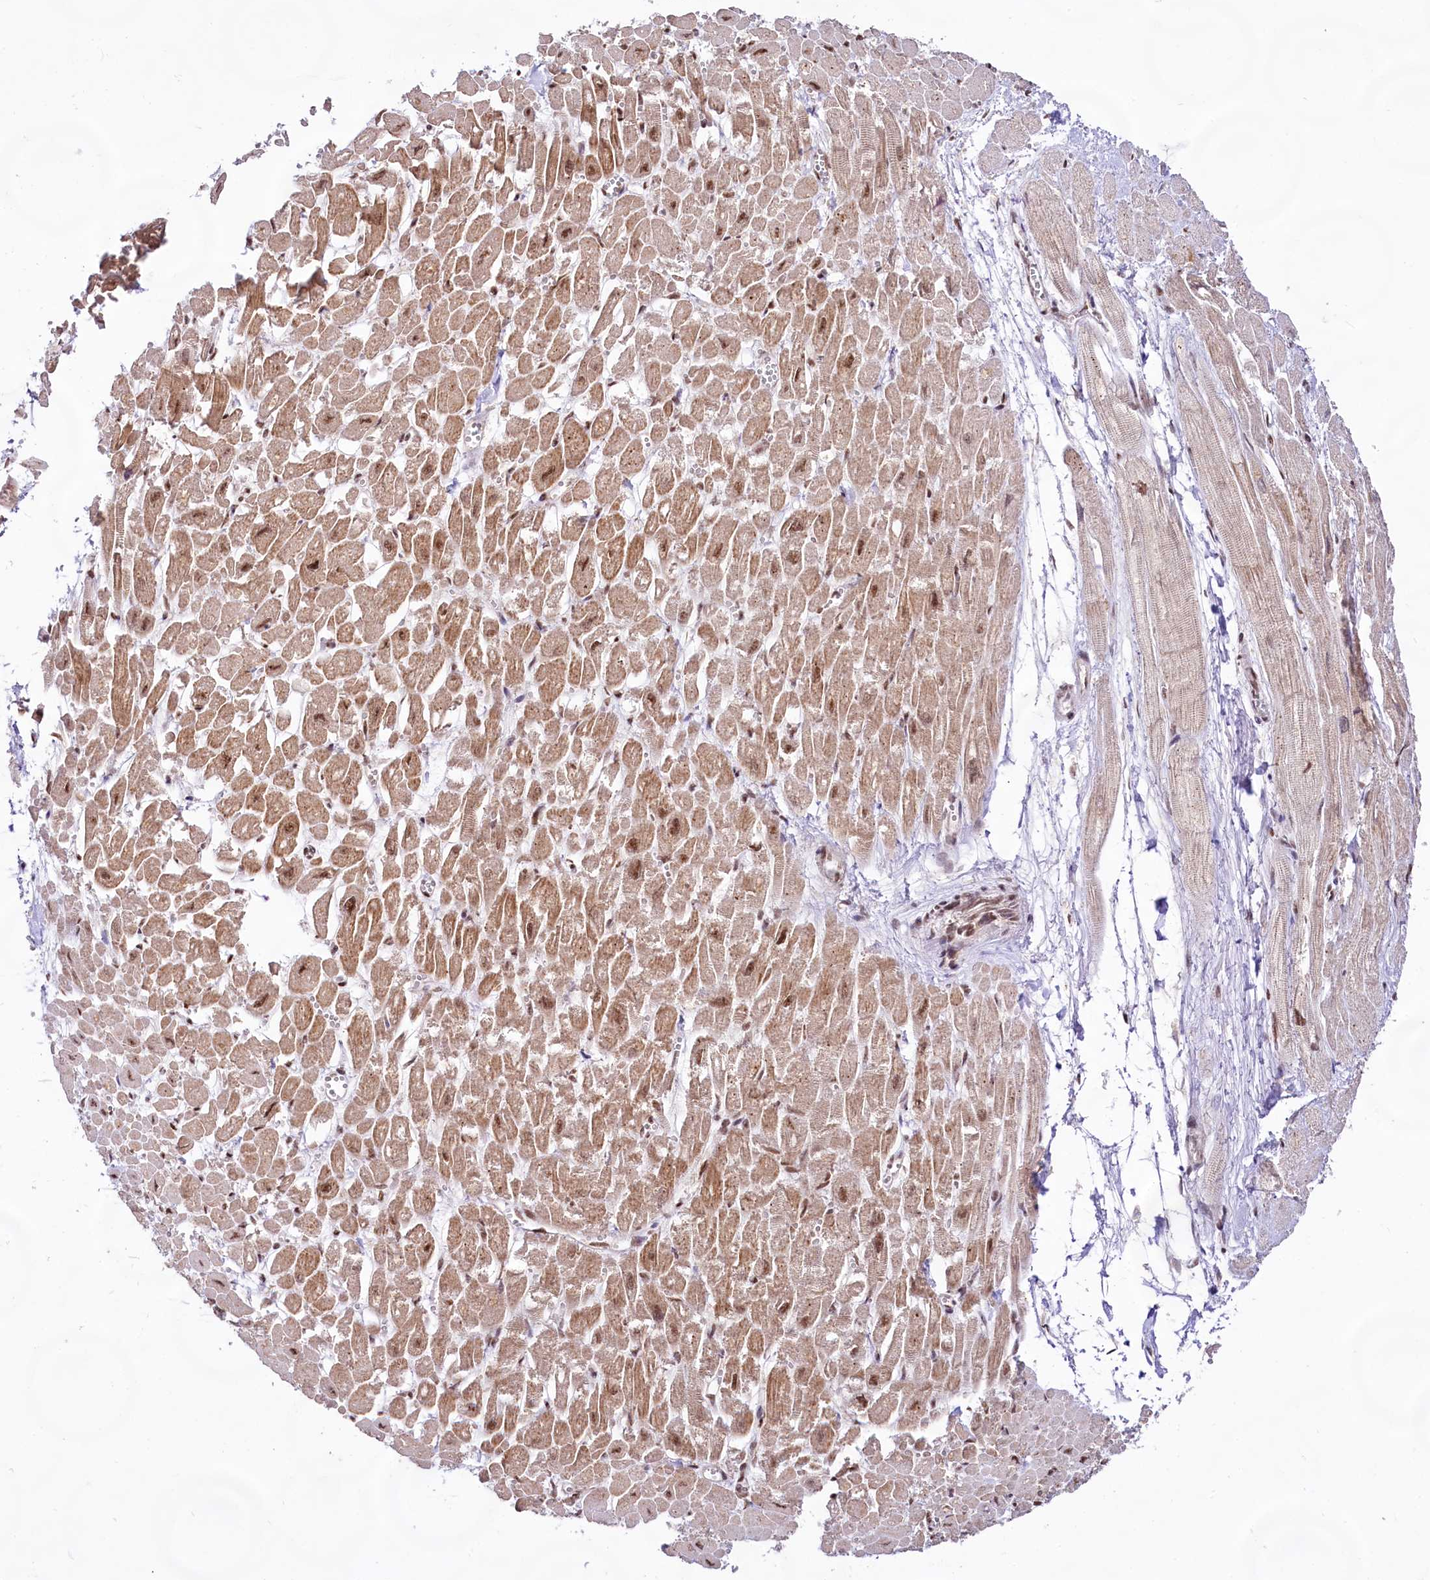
{"staining": {"intensity": "moderate", "quantity": ">75%", "location": "cytoplasmic/membranous,nuclear"}, "tissue": "heart muscle", "cell_type": "Cardiomyocytes", "image_type": "normal", "snomed": [{"axis": "morphology", "description": "Normal tissue, NOS"}, {"axis": "topography", "description": "Heart"}], "caption": "Immunohistochemistry histopathology image of benign heart muscle: human heart muscle stained using immunohistochemistry (IHC) displays medium levels of moderate protein expression localized specifically in the cytoplasmic/membranous,nuclear of cardiomyocytes, appearing as a cytoplasmic/membranous,nuclear brown color.", "gene": "HIRA", "patient": {"sex": "male", "age": 54}}